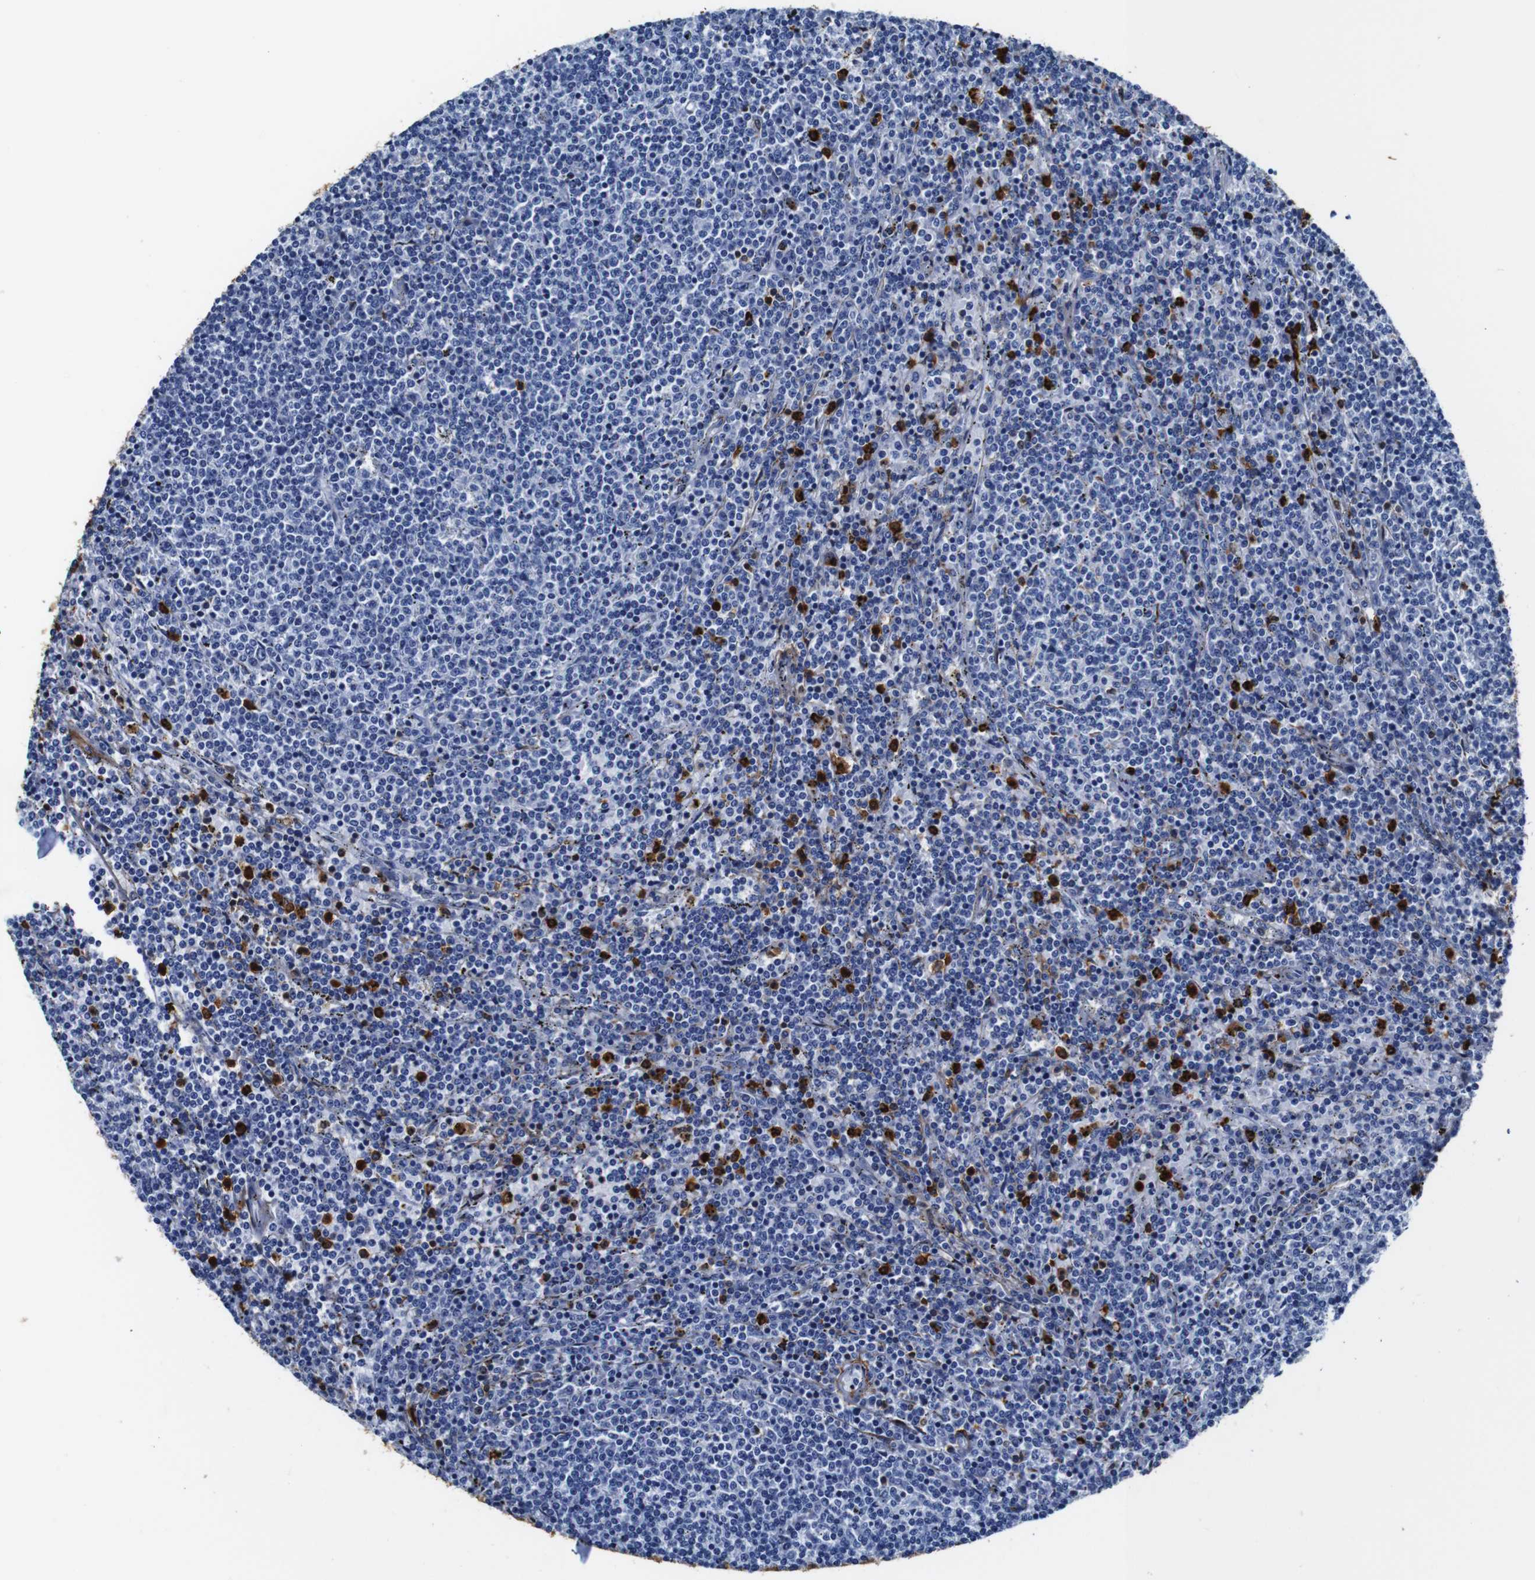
{"staining": {"intensity": "negative", "quantity": "none", "location": "none"}, "tissue": "lymphoma", "cell_type": "Tumor cells", "image_type": "cancer", "snomed": [{"axis": "morphology", "description": "Malignant lymphoma, non-Hodgkin's type, Low grade"}, {"axis": "topography", "description": "Spleen"}], "caption": "Histopathology image shows no significant protein expression in tumor cells of lymphoma.", "gene": "ANXA1", "patient": {"sex": "female", "age": 50}}